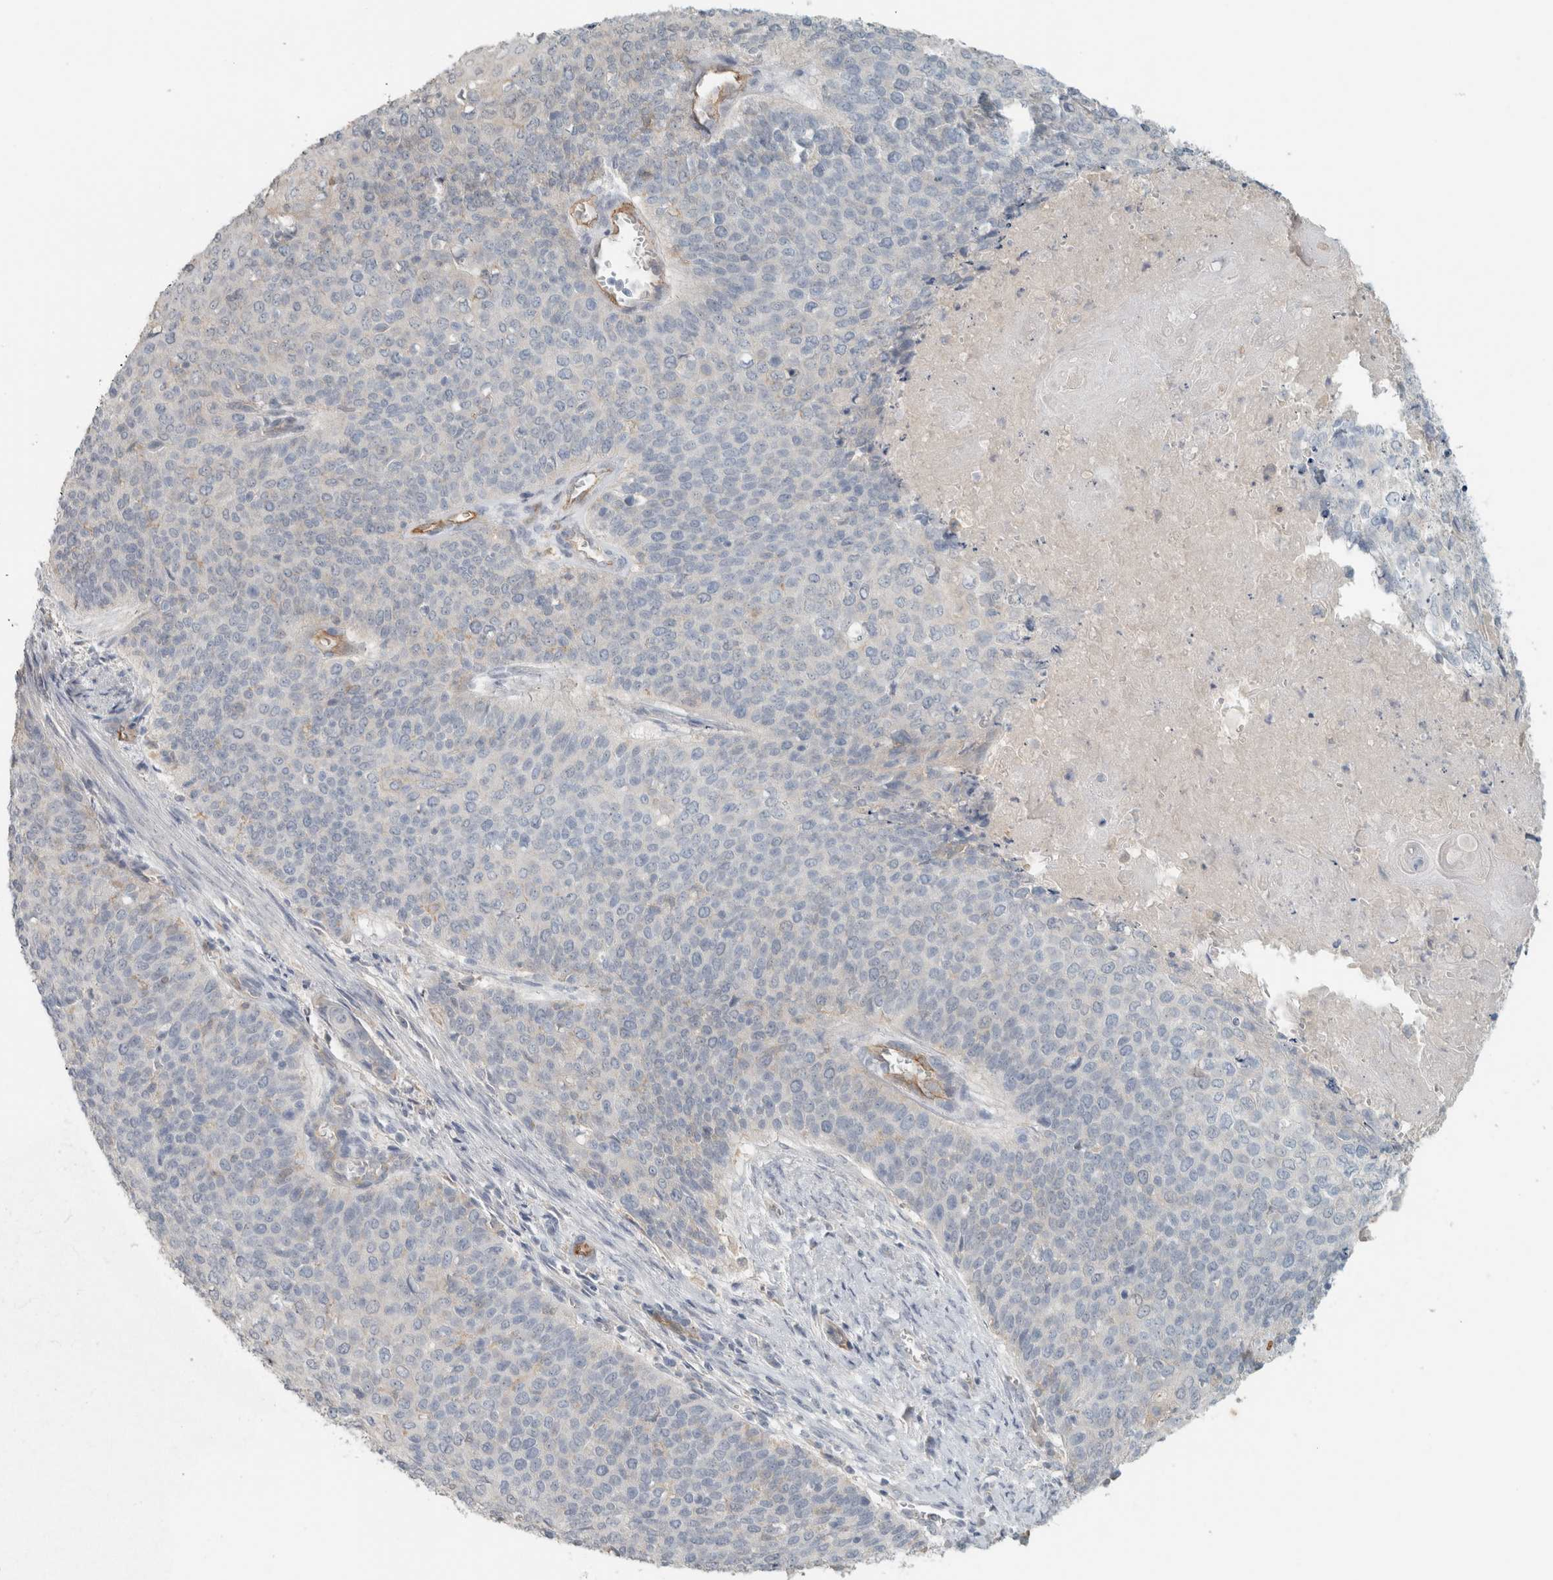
{"staining": {"intensity": "negative", "quantity": "none", "location": "none"}, "tissue": "cervical cancer", "cell_type": "Tumor cells", "image_type": "cancer", "snomed": [{"axis": "morphology", "description": "Squamous cell carcinoma, NOS"}, {"axis": "topography", "description": "Cervix"}], "caption": "Immunohistochemical staining of human squamous cell carcinoma (cervical) exhibits no significant positivity in tumor cells. The staining is performed using DAB brown chromogen with nuclei counter-stained in using hematoxylin.", "gene": "SCIN", "patient": {"sex": "female", "age": 39}}